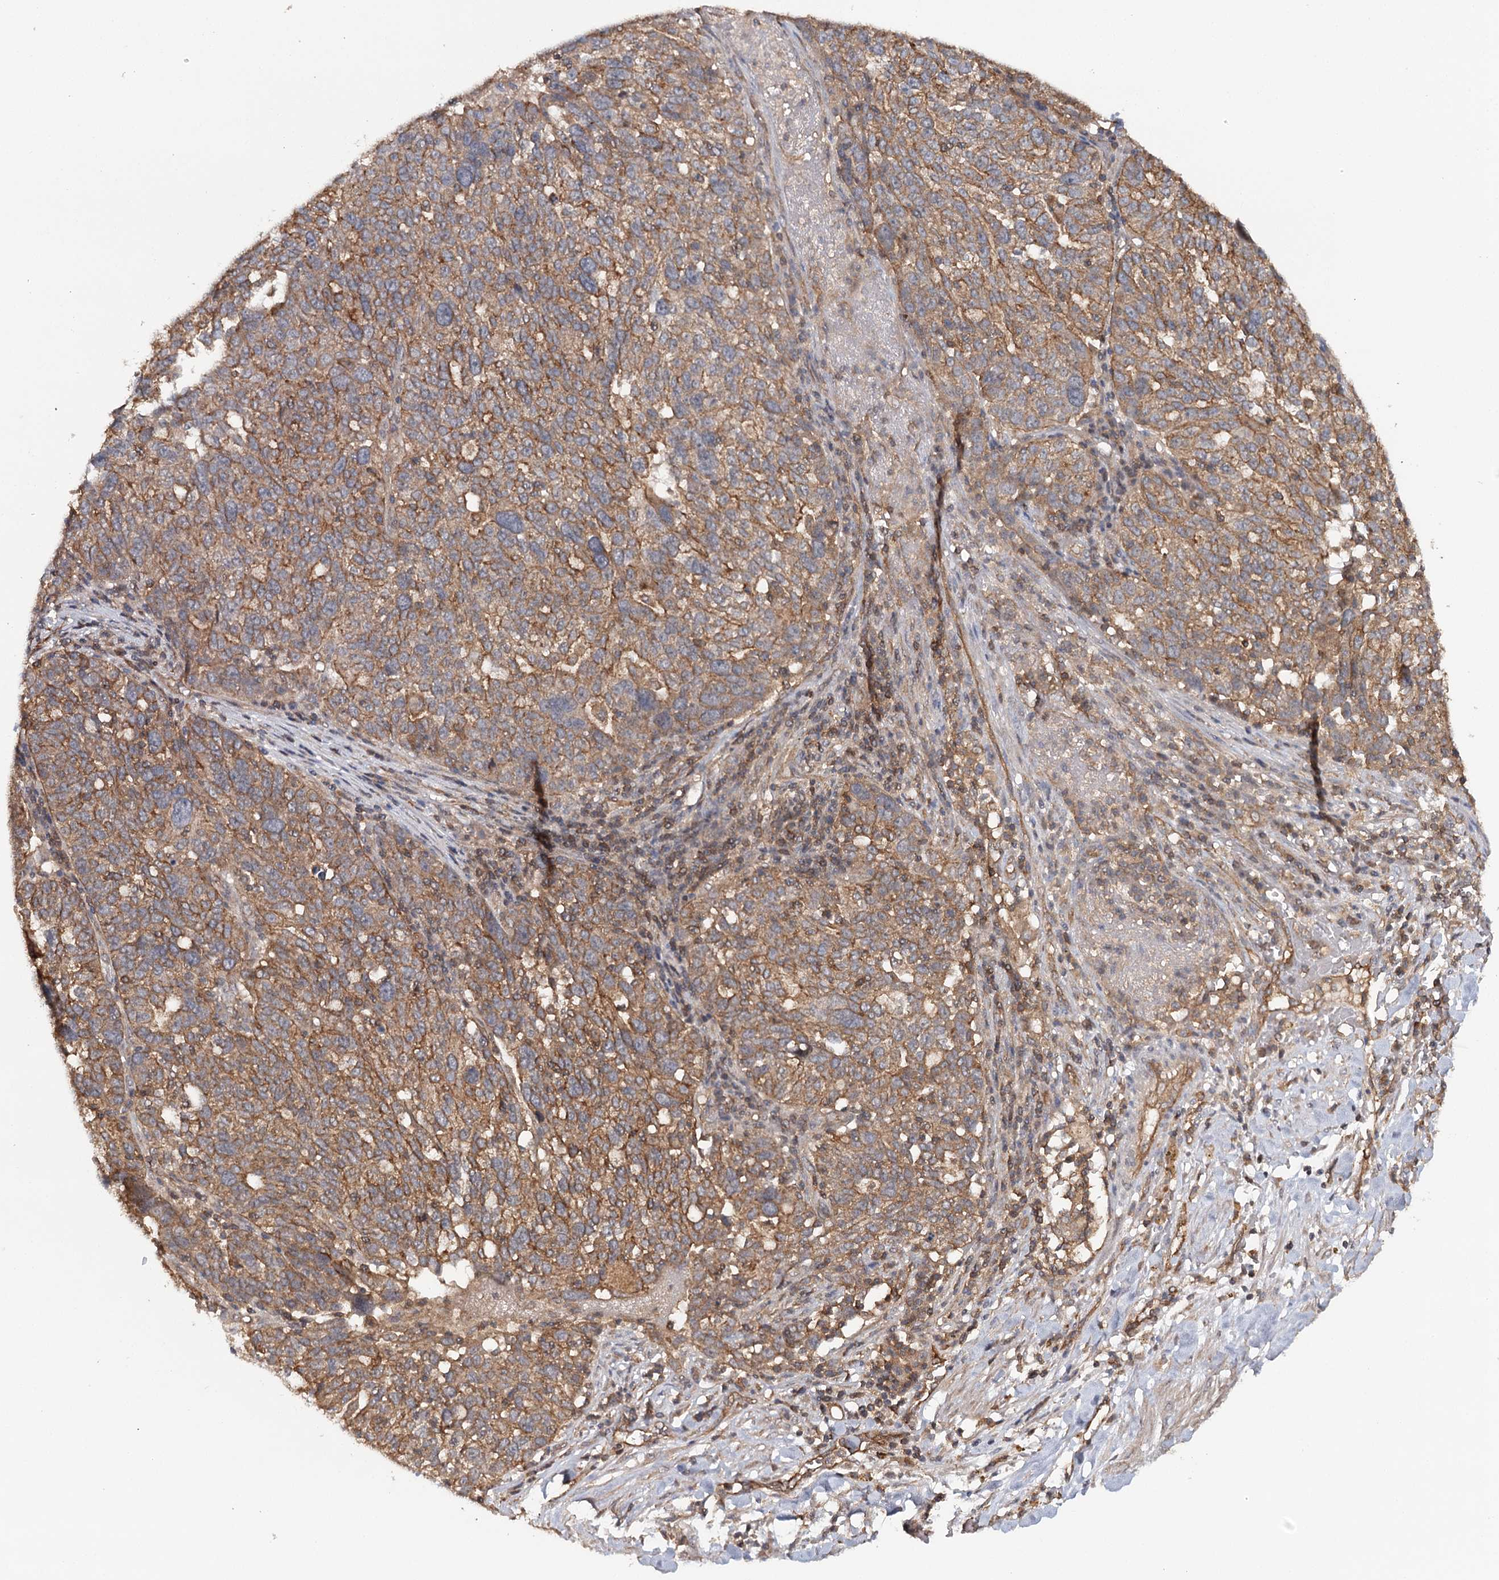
{"staining": {"intensity": "moderate", "quantity": ">75%", "location": "cytoplasmic/membranous"}, "tissue": "ovarian cancer", "cell_type": "Tumor cells", "image_type": "cancer", "snomed": [{"axis": "morphology", "description": "Cystadenocarcinoma, serous, NOS"}, {"axis": "topography", "description": "Ovary"}], "caption": "Immunohistochemistry (IHC) (DAB) staining of serous cystadenocarcinoma (ovarian) exhibits moderate cytoplasmic/membranous protein expression in approximately >75% of tumor cells. Immunohistochemistry (IHC) stains the protein of interest in brown and the nuclei are stained blue.", "gene": "BCR", "patient": {"sex": "female", "age": 59}}